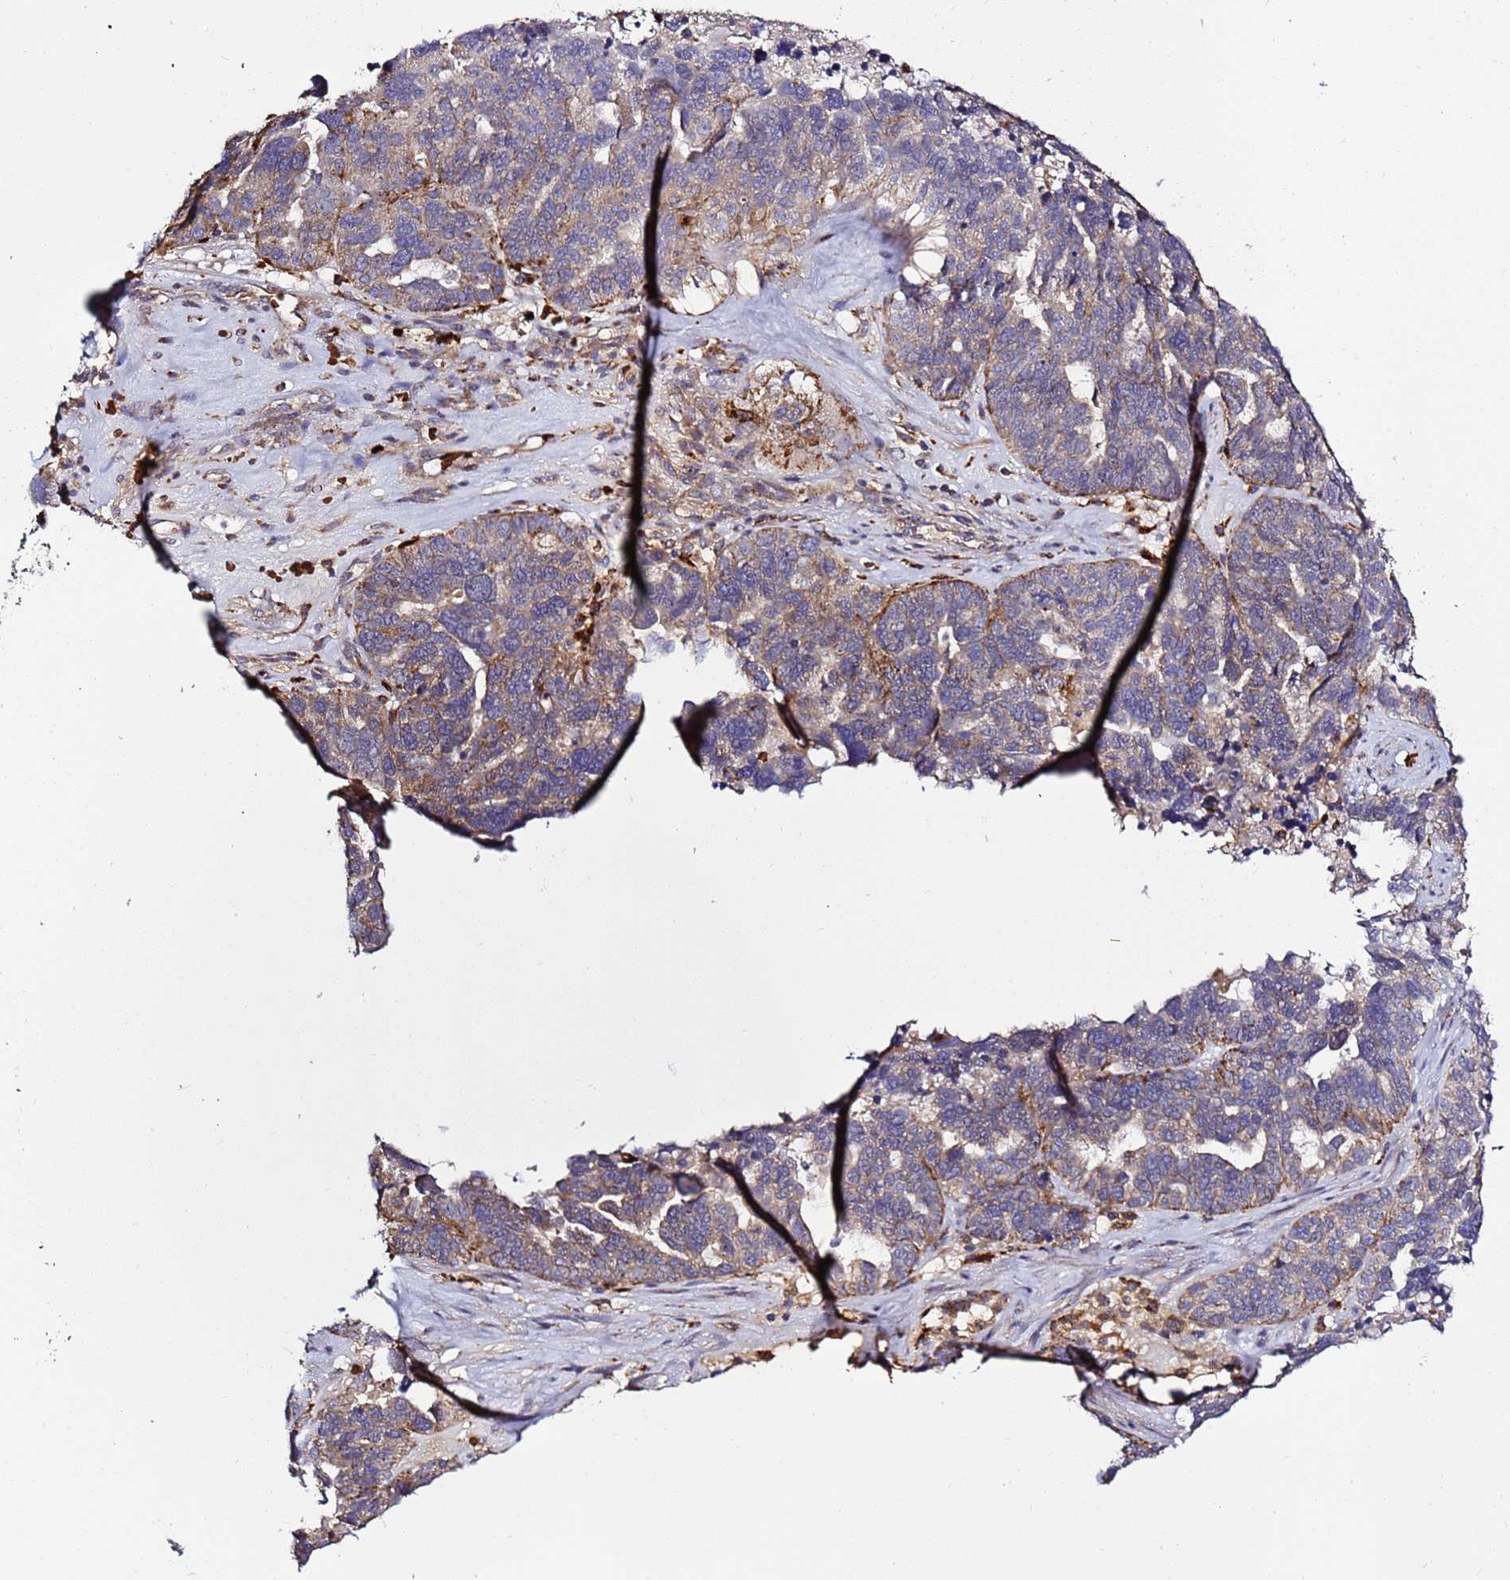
{"staining": {"intensity": "weak", "quantity": "25%-75%", "location": "cytoplasmic/membranous"}, "tissue": "ovarian cancer", "cell_type": "Tumor cells", "image_type": "cancer", "snomed": [{"axis": "morphology", "description": "Cystadenocarcinoma, serous, NOS"}, {"axis": "topography", "description": "Ovary"}], "caption": "Immunohistochemical staining of ovarian cancer displays low levels of weak cytoplasmic/membranous protein expression in approximately 25%-75% of tumor cells.", "gene": "VPS36", "patient": {"sex": "female", "age": 59}}